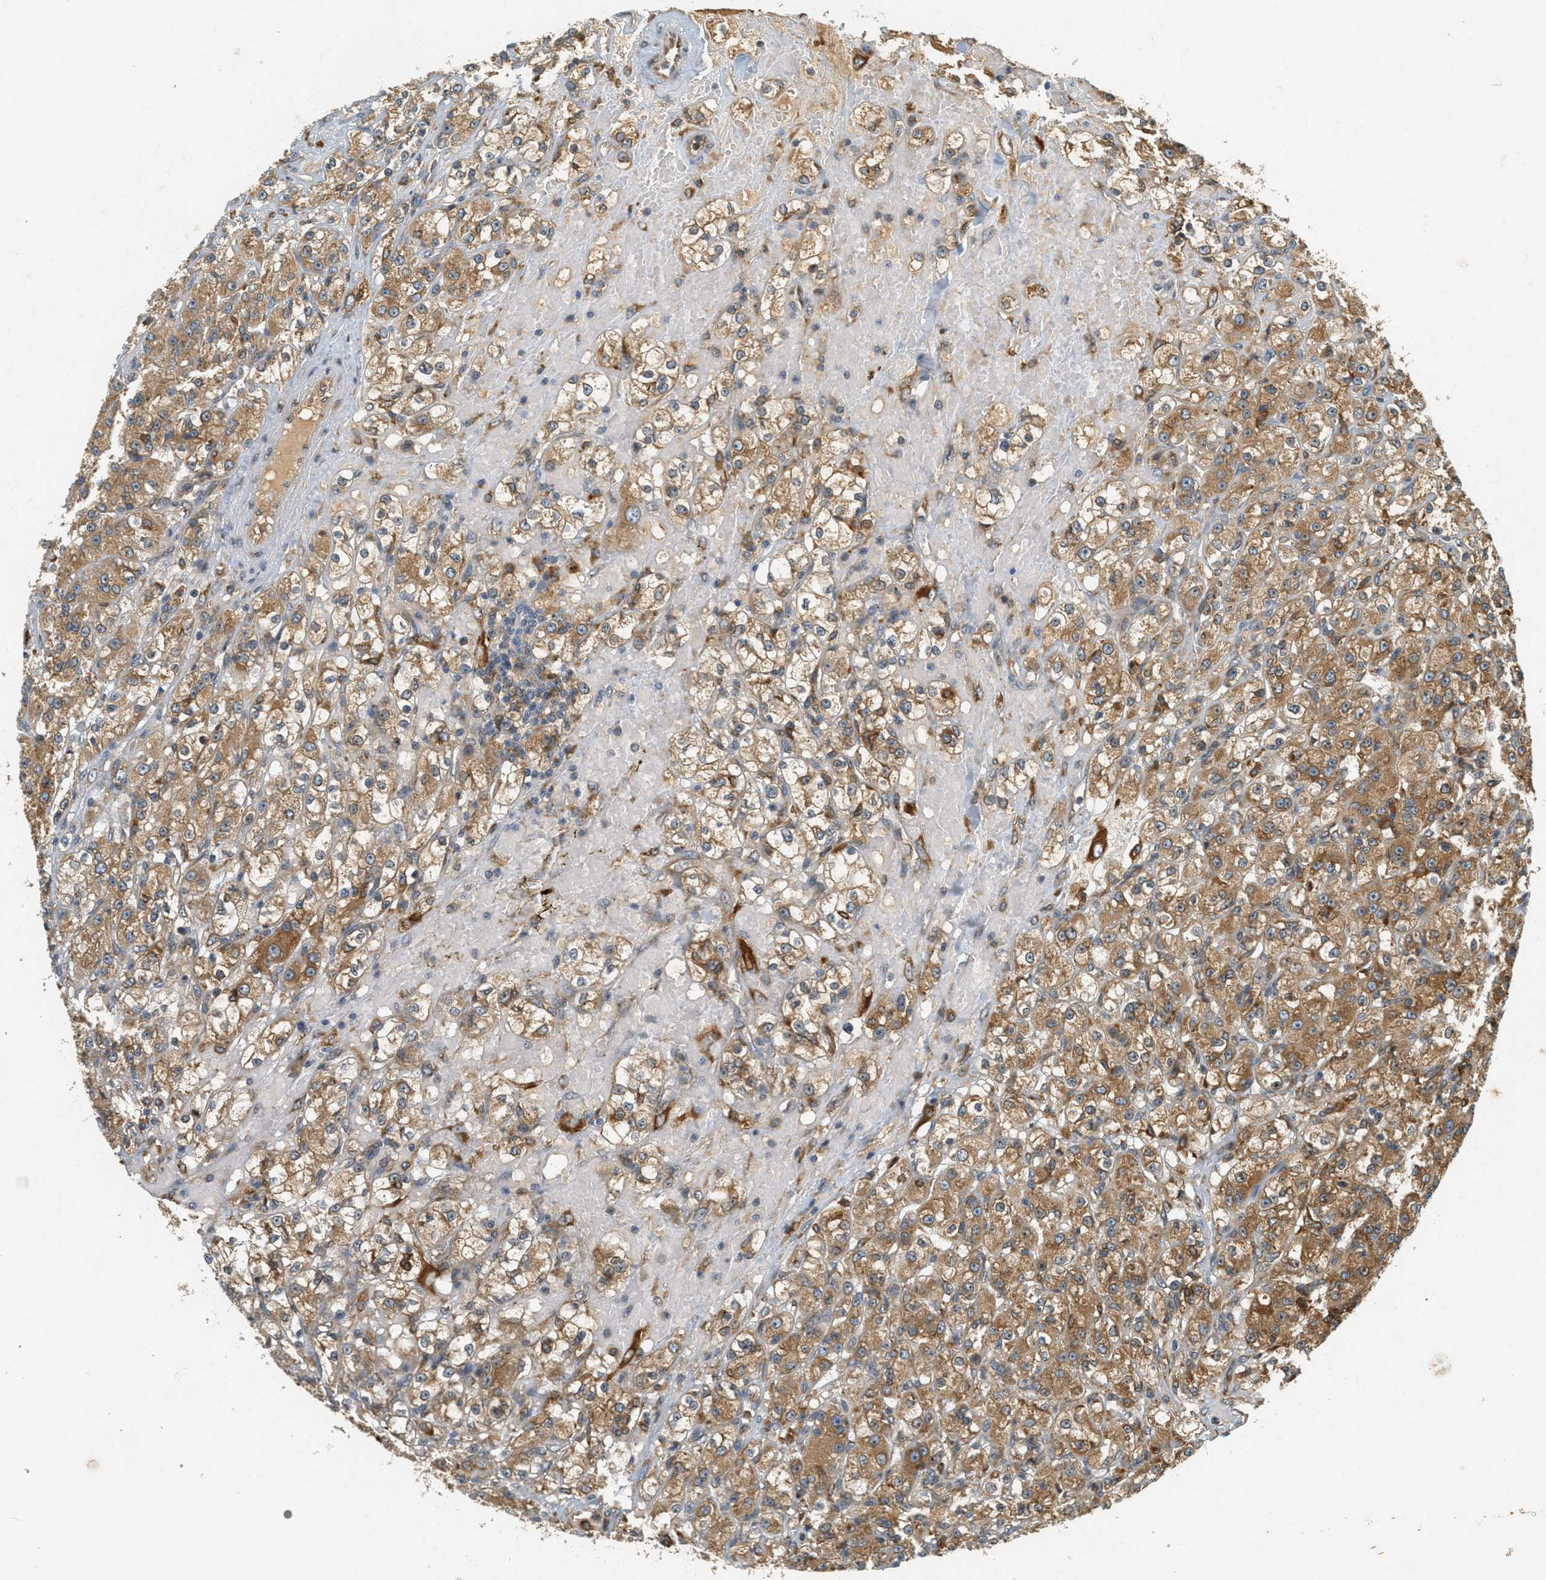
{"staining": {"intensity": "moderate", "quantity": ">75%", "location": "cytoplasmic/membranous"}, "tissue": "renal cancer", "cell_type": "Tumor cells", "image_type": "cancer", "snomed": [{"axis": "morphology", "description": "Normal tissue, NOS"}, {"axis": "morphology", "description": "Adenocarcinoma, NOS"}, {"axis": "topography", "description": "Kidney"}], "caption": "This is a histology image of IHC staining of renal cancer, which shows moderate staining in the cytoplasmic/membranous of tumor cells.", "gene": "PDK1", "patient": {"sex": "male", "age": 61}}